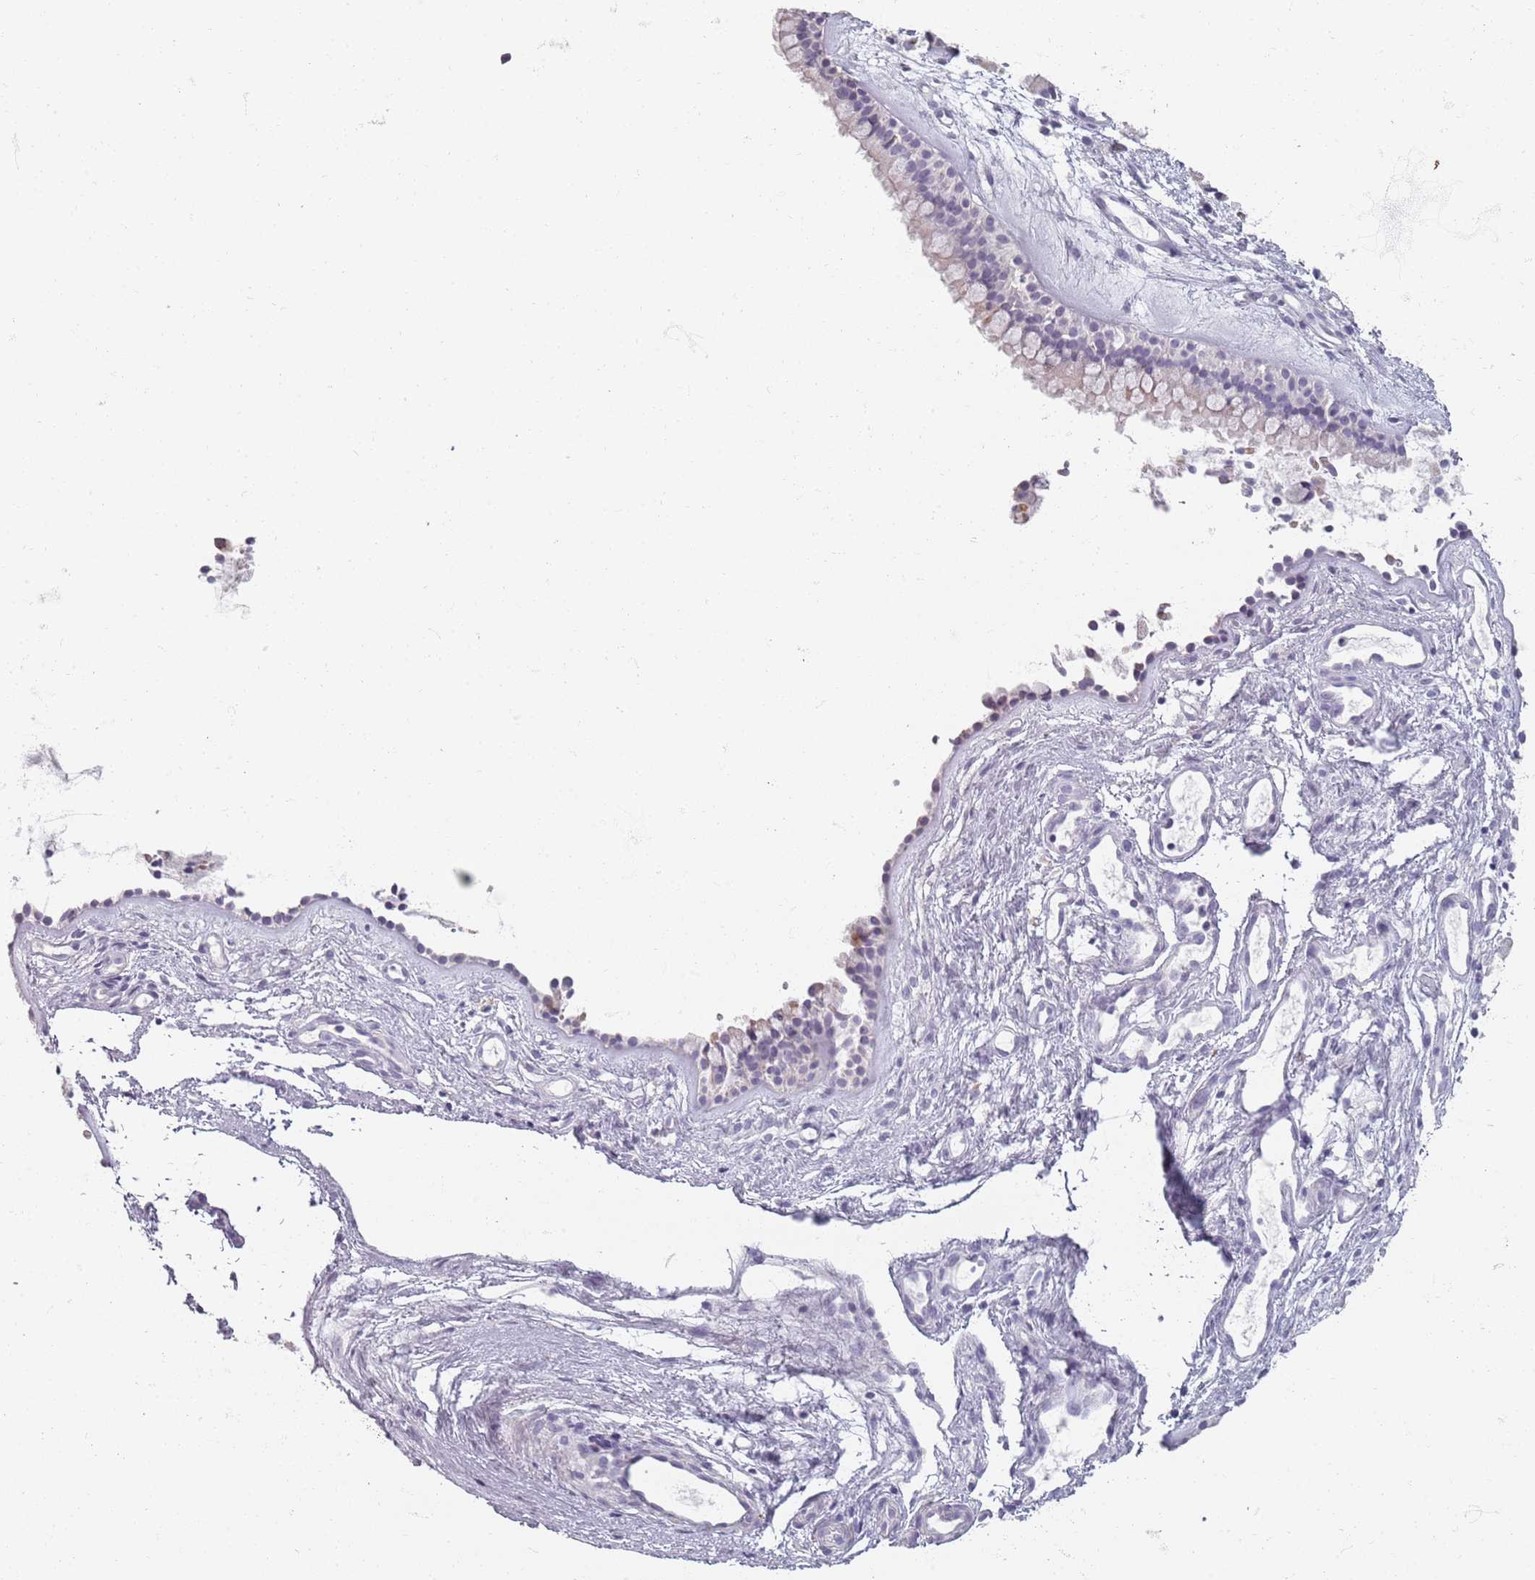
{"staining": {"intensity": "negative", "quantity": "none", "location": "none"}, "tissue": "nasopharynx", "cell_type": "Respiratory epithelial cells", "image_type": "normal", "snomed": [{"axis": "morphology", "description": "Normal tissue, NOS"}, {"axis": "topography", "description": "Nasopharynx"}], "caption": "Respiratory epithelial cells are negative for brown protein staining in benign nasopharynx.", "gene": "SYNGR3", "patient": {"sex": "male", "age": 82}}